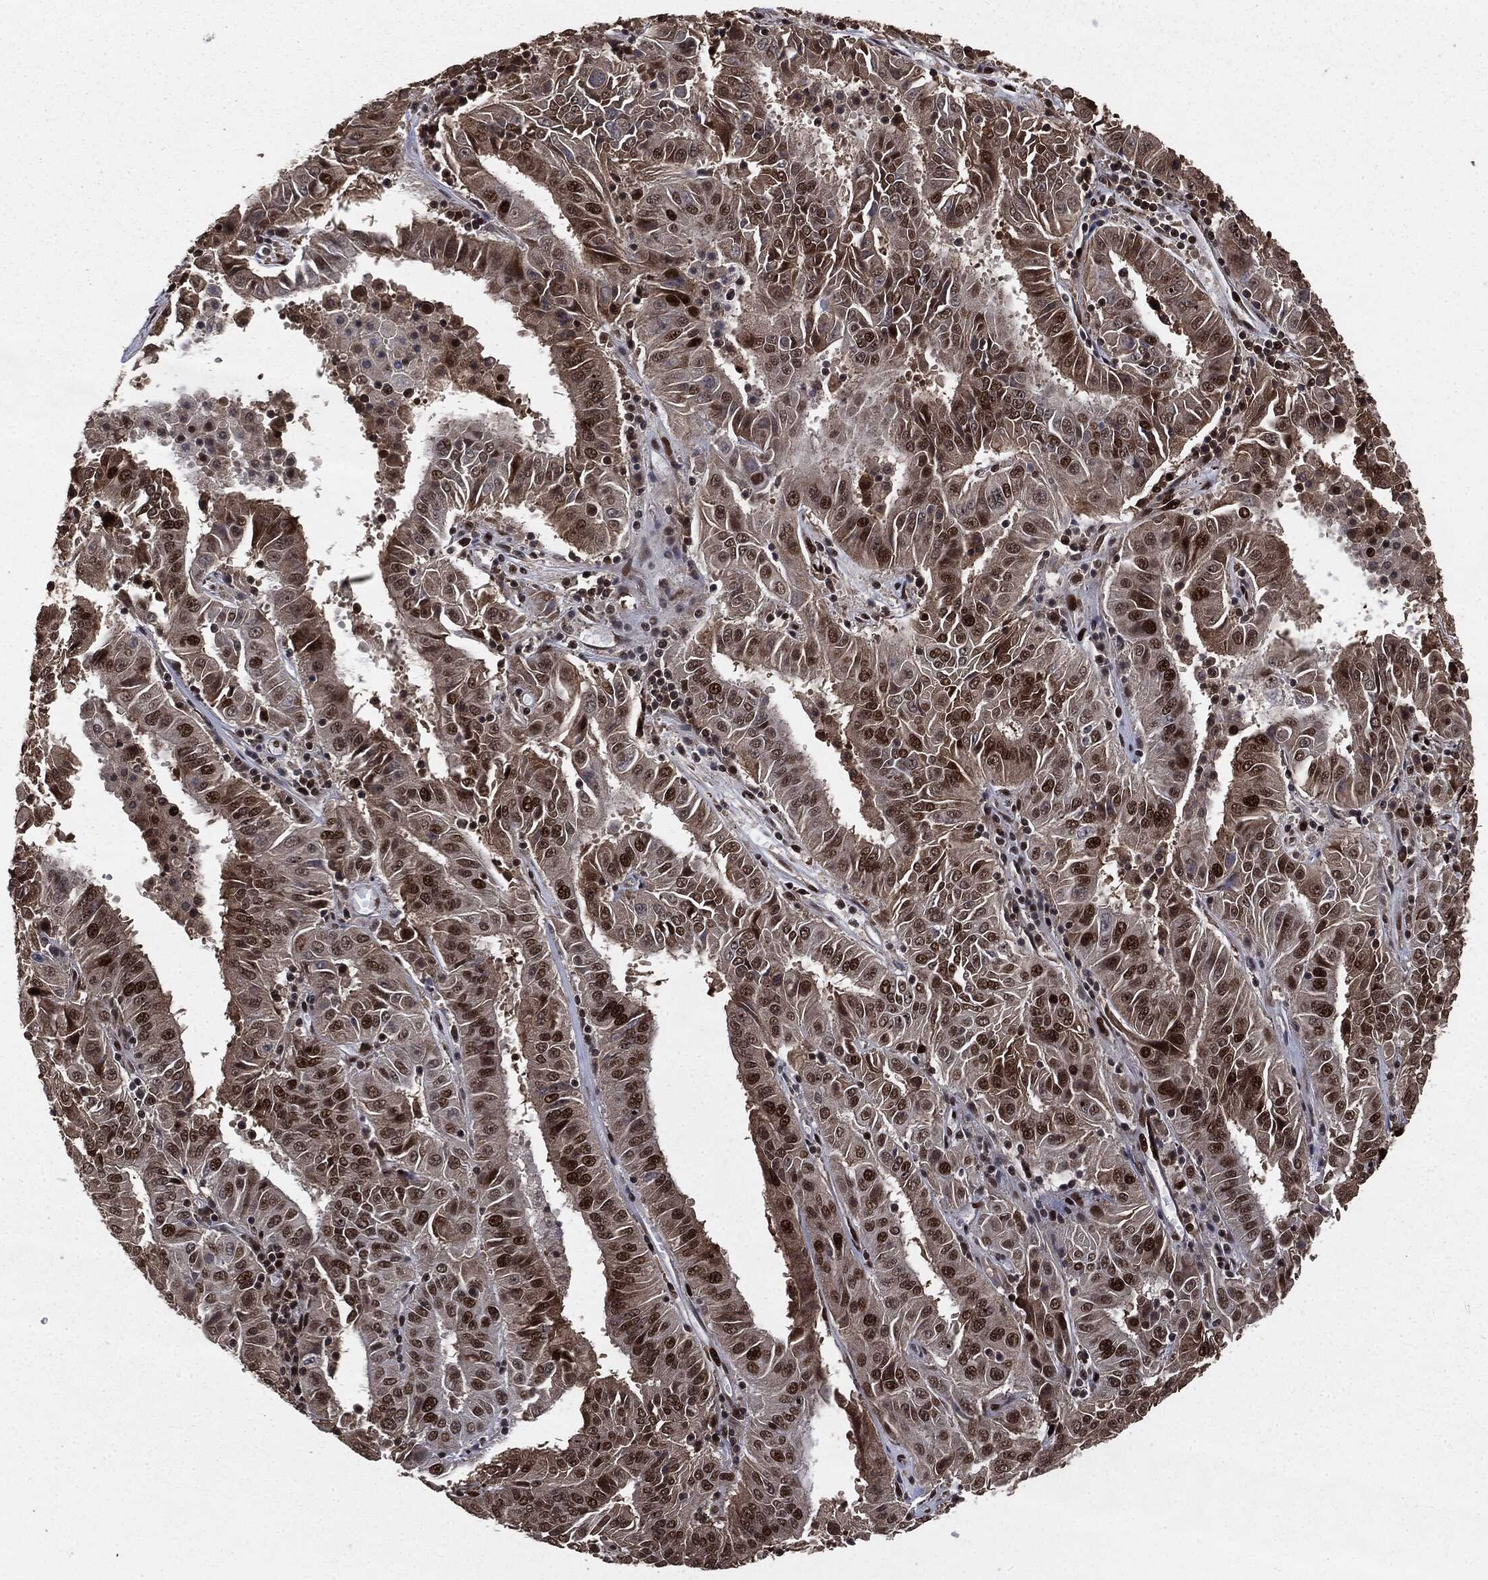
{"staining": {"intensity": "strong", "quantity": "25%-75%", "location": "nuclear"}, "tissue": "pancreatic cancer", "cell_type": "Tumor cells", "image_type": "cancer", "snomed": [{"axis": "morphology", "description": "Adenocarcinoma, NOS"}, {"axis": "topography", "description": "Pancreas"}], "caption": "IHC of human pancreatic adenocarcinoma reveals high levels of strong nuclear expression in about 25%-75% of tumor cells. (brown staining indicates protein expression, while blue staining denotes nuclei).", "gene": "DVL2", "patient": {"sex": "male", "age": 63}}